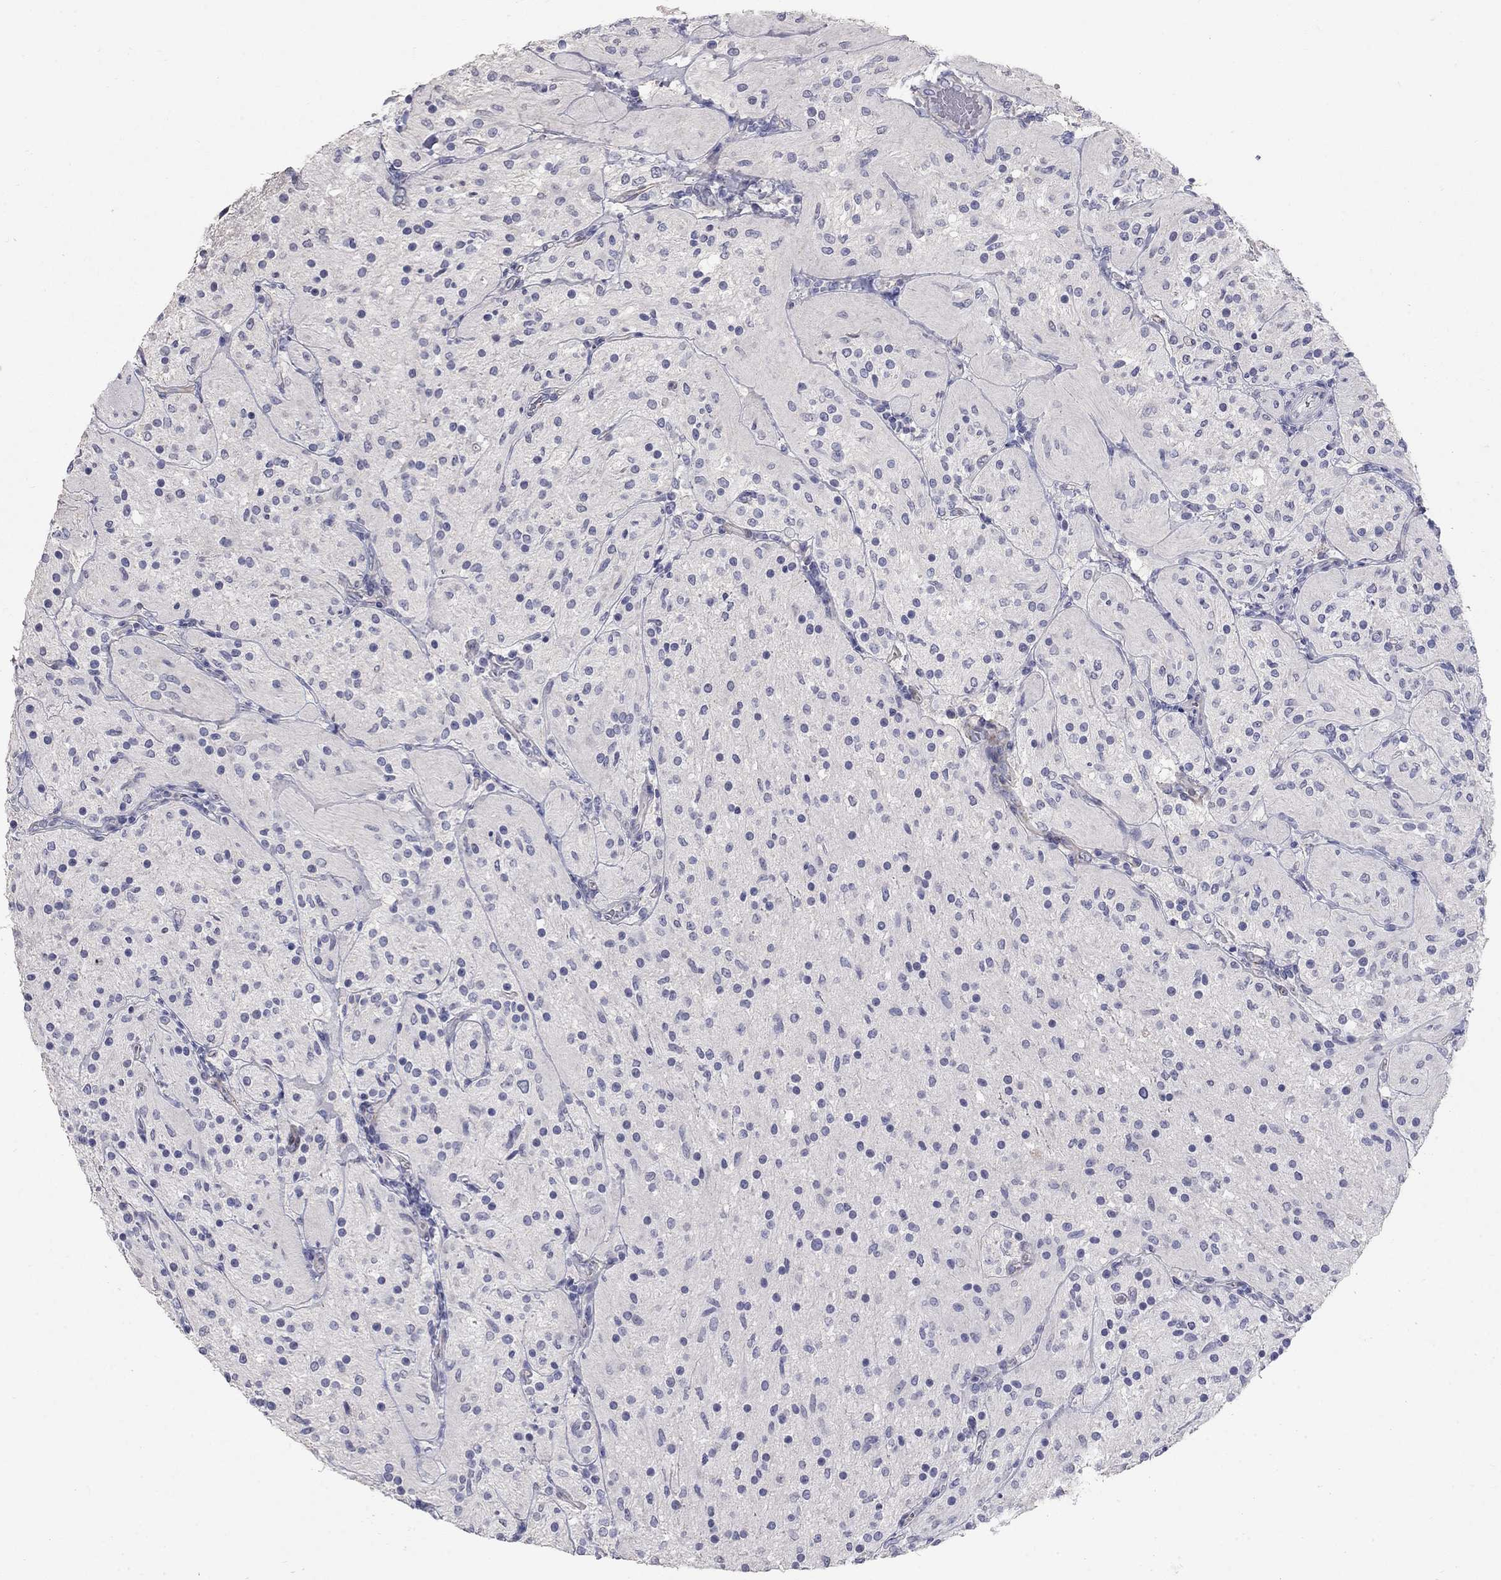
{"staining": {"intensity": "negative", "quantity": "none", "location": "none"}, "tissue": "glioma", "cell_type": "Tumor cells", "image_type": "cancer", "snomed": [{"axis": "morphology", "description": "Glioma, malignant, Low grade"}, {"axis": "topography", "description": "Brain"}], "caption": "Glioma was stained to show a protein in brown. There is no significant expression in tumor cells. (Stains: DAB immunohistochemistry with hematoxylin counter stain, Microscopy: brightfield microscopy at high magnification).", "gene": "PTH1R", "patient": {"sex": "male", "age": 3}}